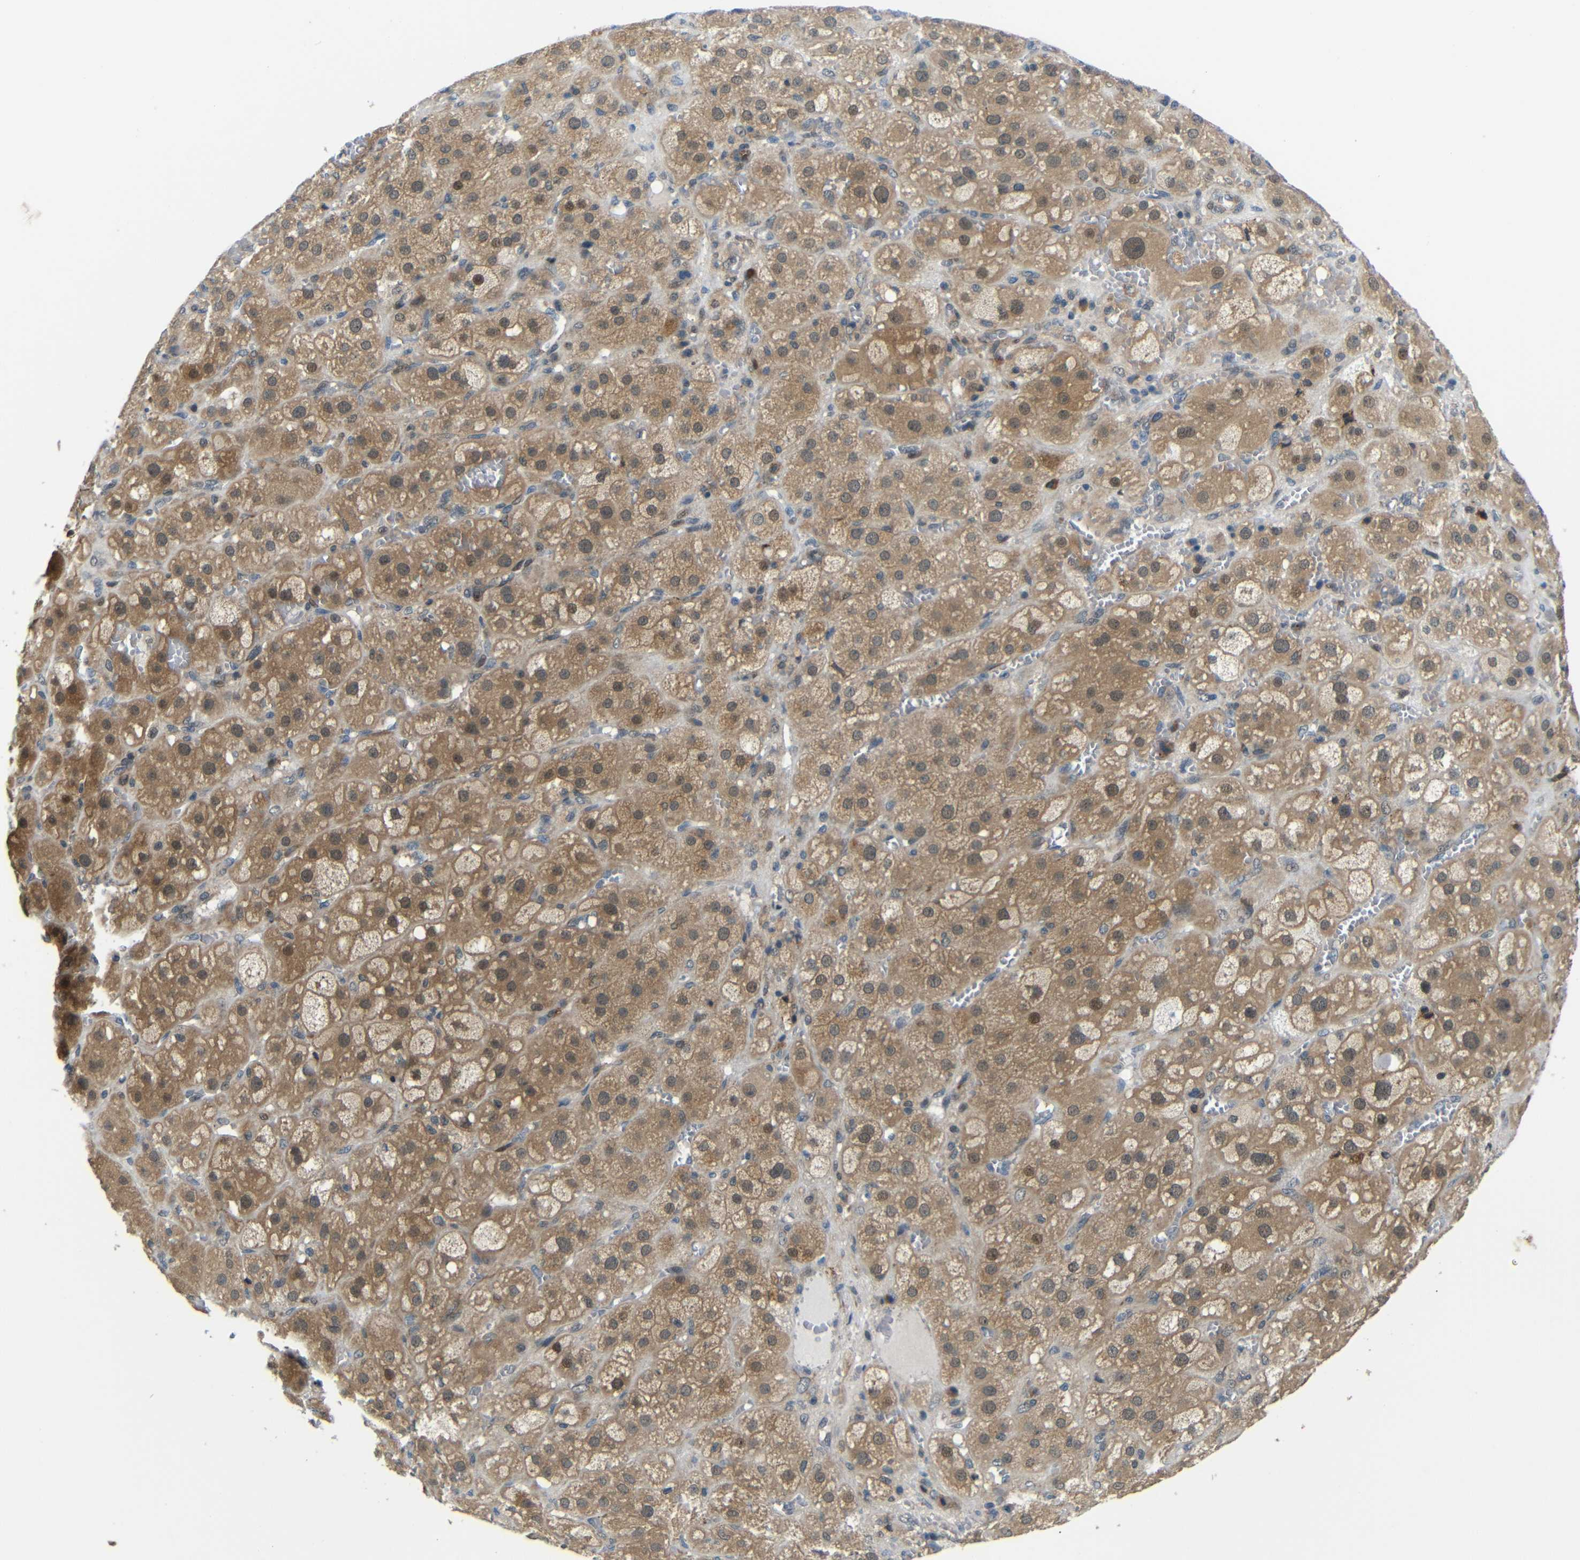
{"staining": {"intensity": "moderate", "quantity": ">75%", "location": "cytoplasmic/membranous,nuclear"}, "tissue": "adrenal gland", "cell_type": "Glandular cells", "image_type": "normal", "snomed": [{"axis": "morphology", "description": "Normal tissue, NOS"}, {"axis": "topography", "description": "Adrenal gland"}], "caption": "Unremarkable adrenal gland exhibits moderate cytoplasmic/membranous,nuclear staining in about >75% of glandular cells.", "gene": "SYDE1", "patient": {"sex": "female", "age": 47}}